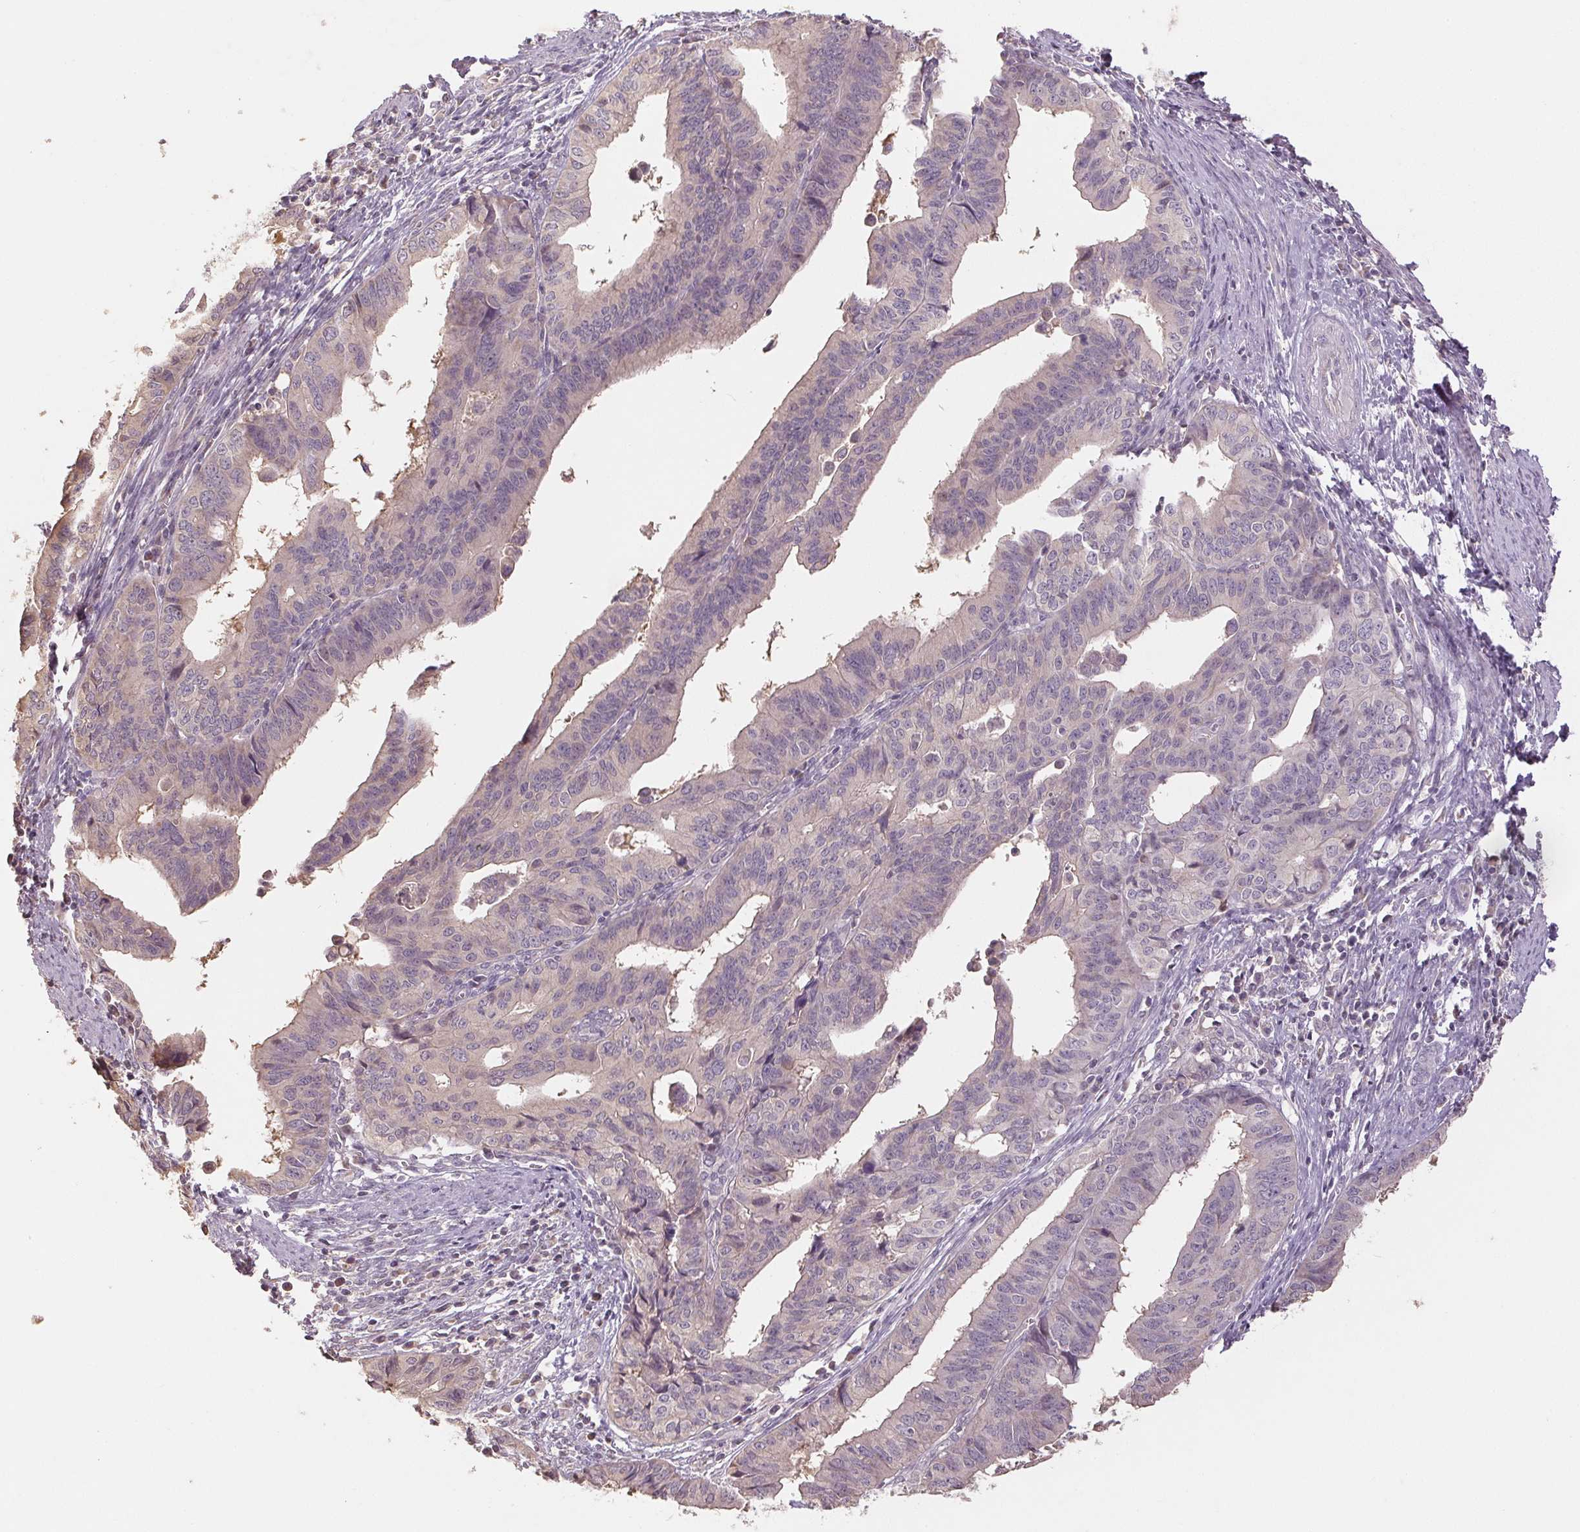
{"staining": {"intensity": "negative", "quantity": "none", "location": "none"}, "tissue": "endometrial cancer", "cell_type": "Tumor cells", "image_type": "cancer", "snomed": [{"axis": "morphology", "description": "Adenocarcinoma, NOS"}, {"axis": "topography", "description": "Endometrium"}], "caption": "Tumor cells show no significant protein staining in endometrial cancer (adenocarcinoma).", "gene": "COX14", "patient": {"sex": "female", "age": 65}}